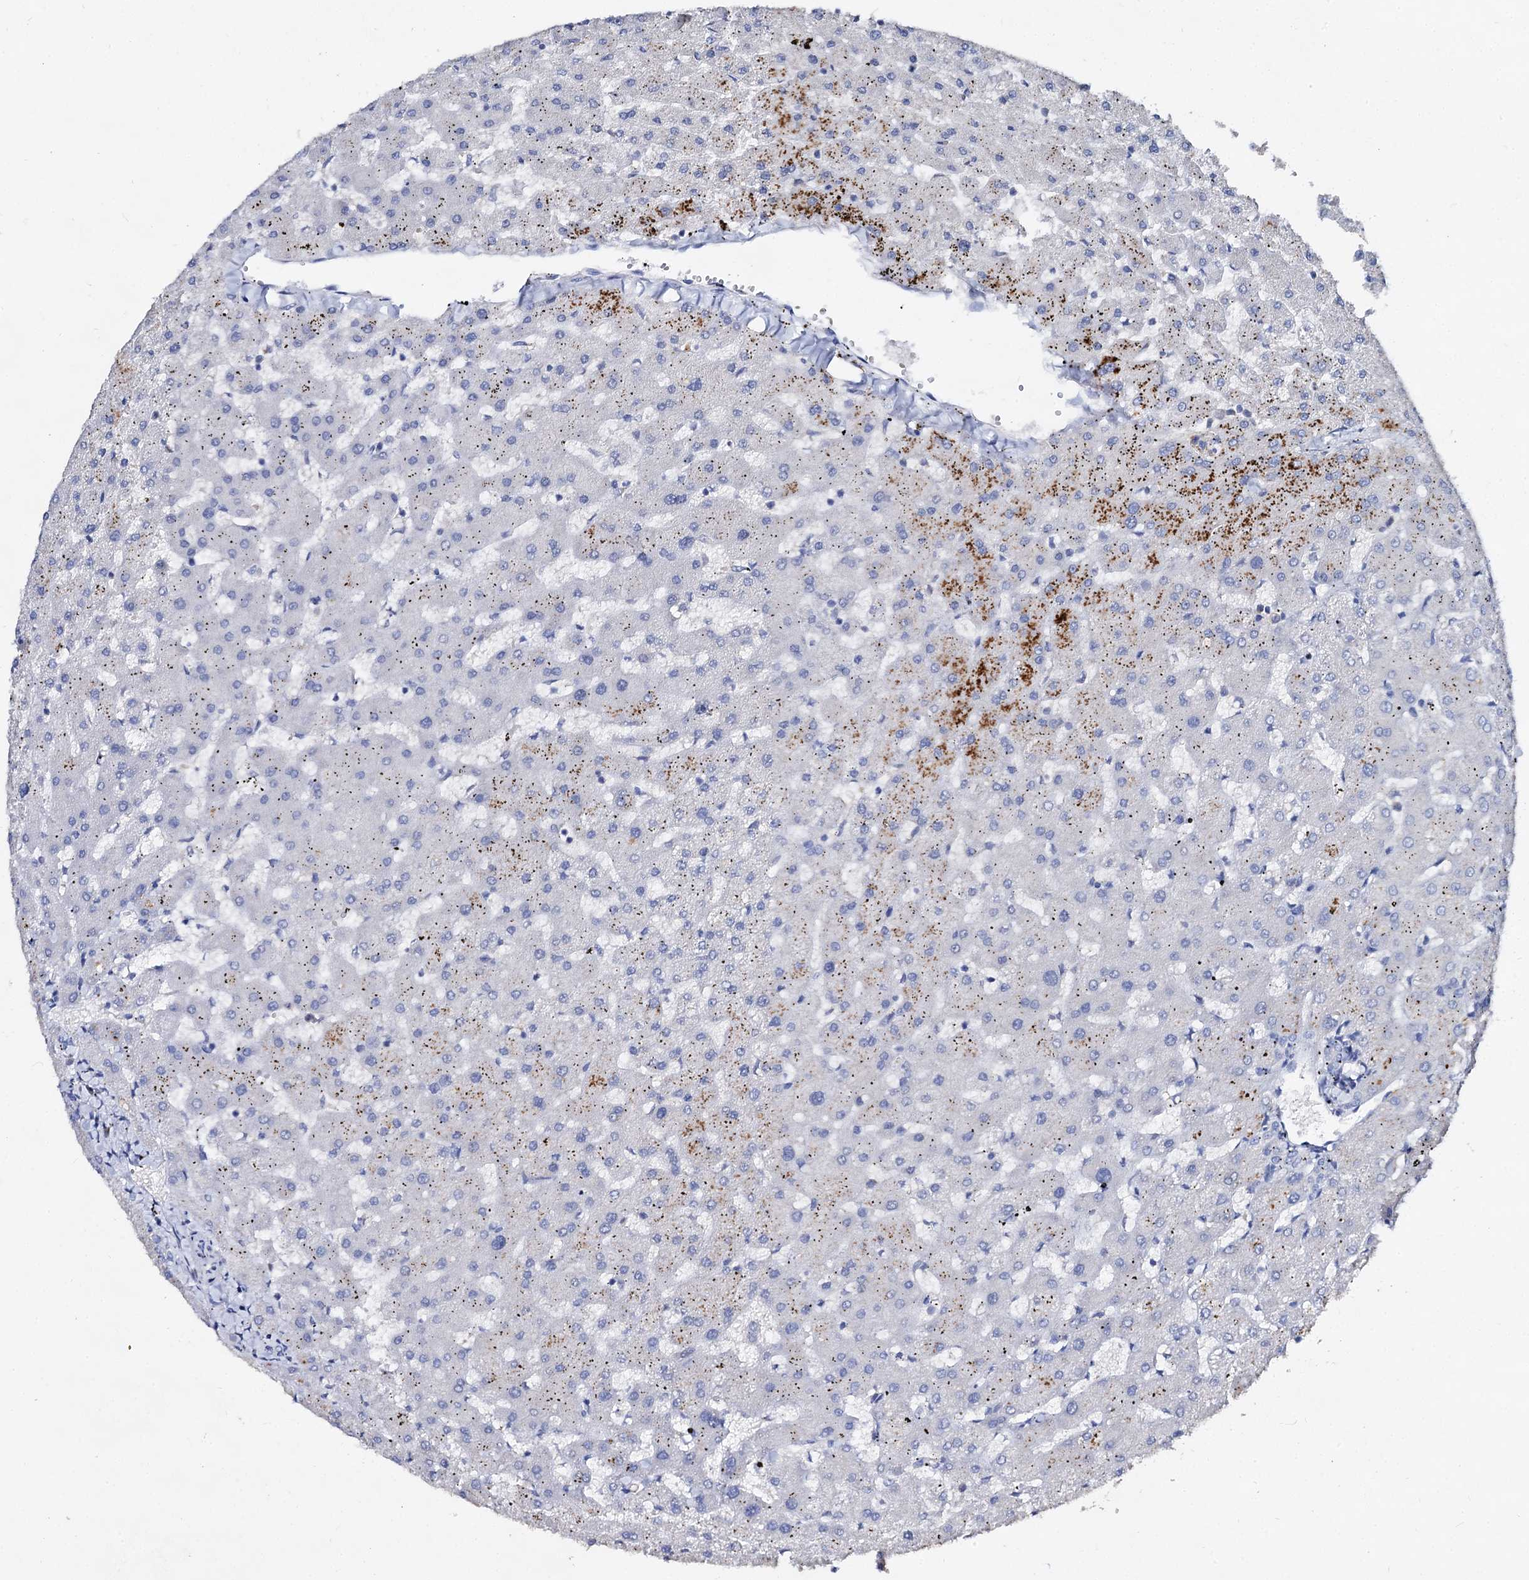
{"staining": {"intensity": "negative", "quantity": "none", "location": "none"}, "tissue": "liver", "cell_type": "Cholangiocytes", "image_type": "normal", "snomed": [{"axis": "morphology", "description": "Normal tissue, NOS"}, {"axis": "topography", "description": "Liver"}], "caption": "IHC of normal liver shows no staining in cholangiocytes.", "gene": "HVCN1", "patient": {"sex": "female", "age": 63}}